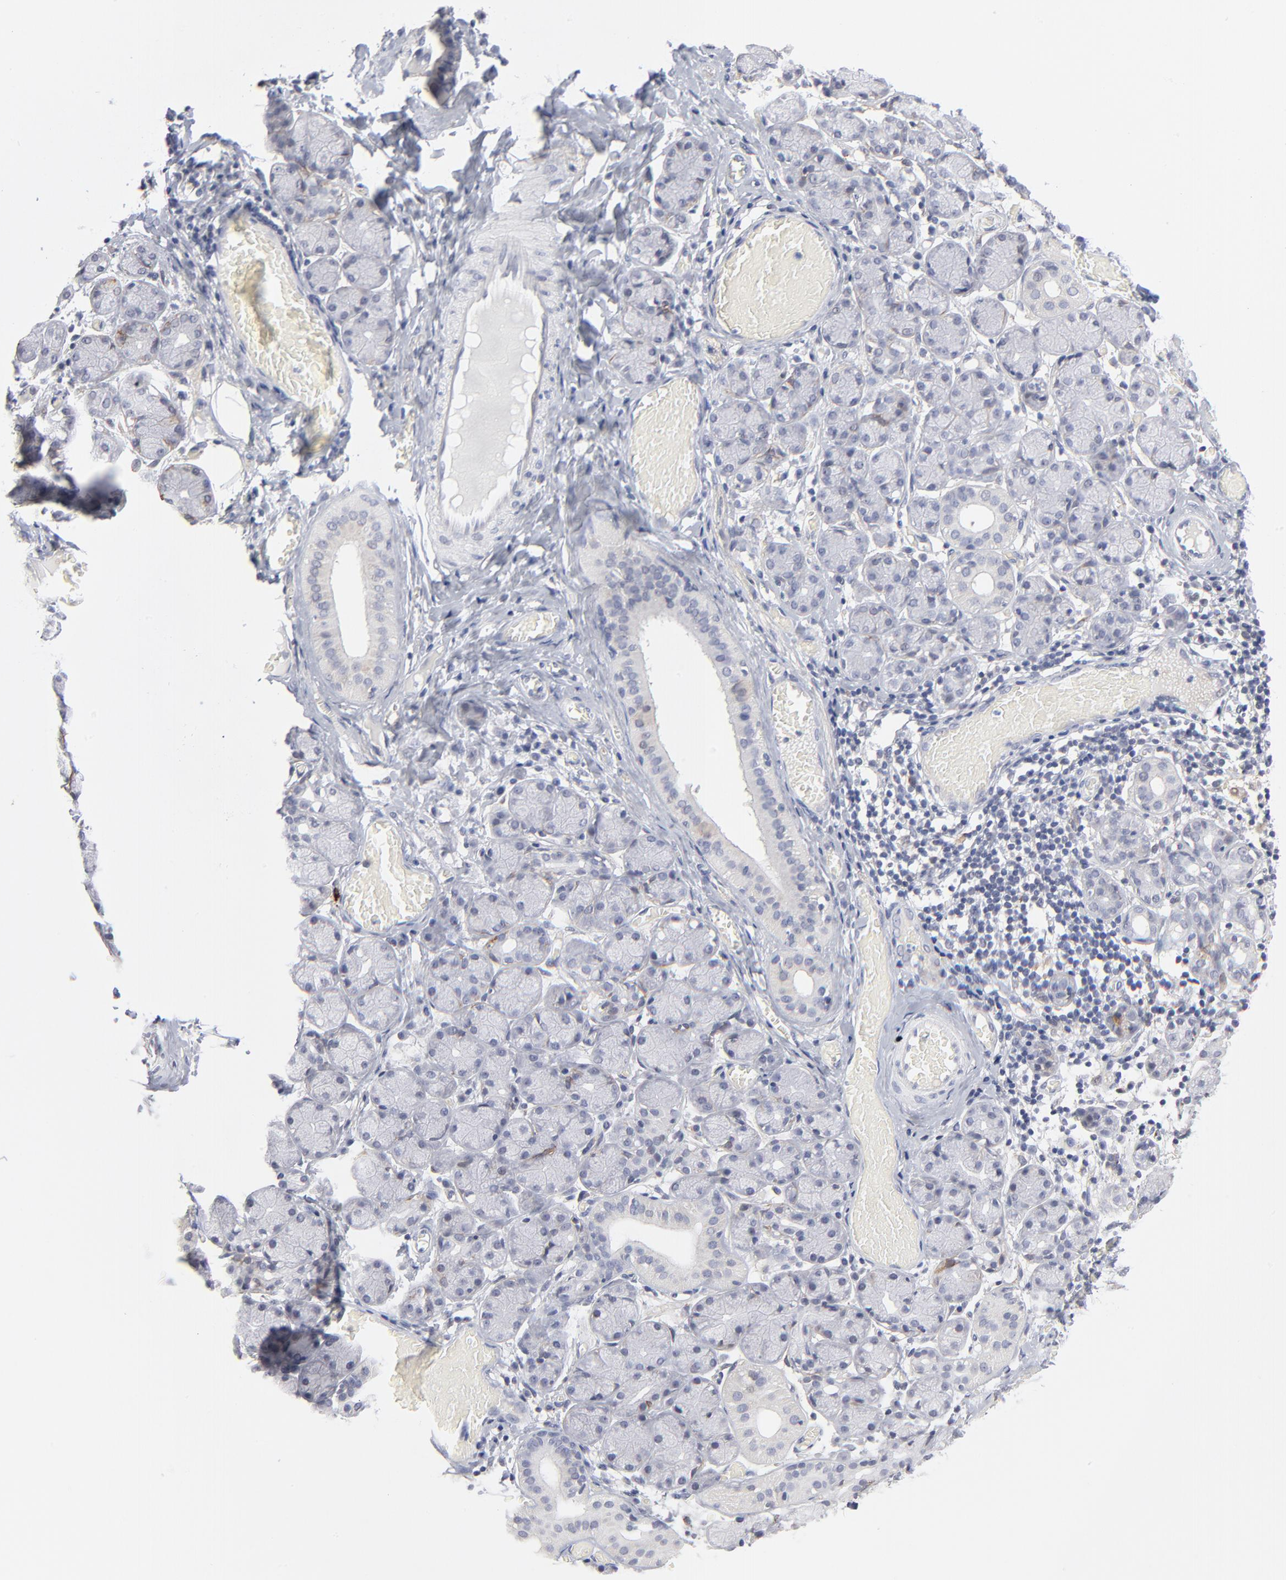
{"staining": {"intensity": "negative", "quantity": "none", "location": "none"}, "tissue": "salivary gland", "cell_type": "Glandular cells", "image_type": "normal", "snomed": [{"axis": "morphology", "description": "Normal tissue, NOS"}, {"axis": "topography", "description": "Salivary gland"}], "caption": "Immunohistochemistry (IHC) of unremarkable salivary gland demonstrates no expression in glandular cells.", "gene": "AURKA", "patient": {"sex": "female", "age": 24}}